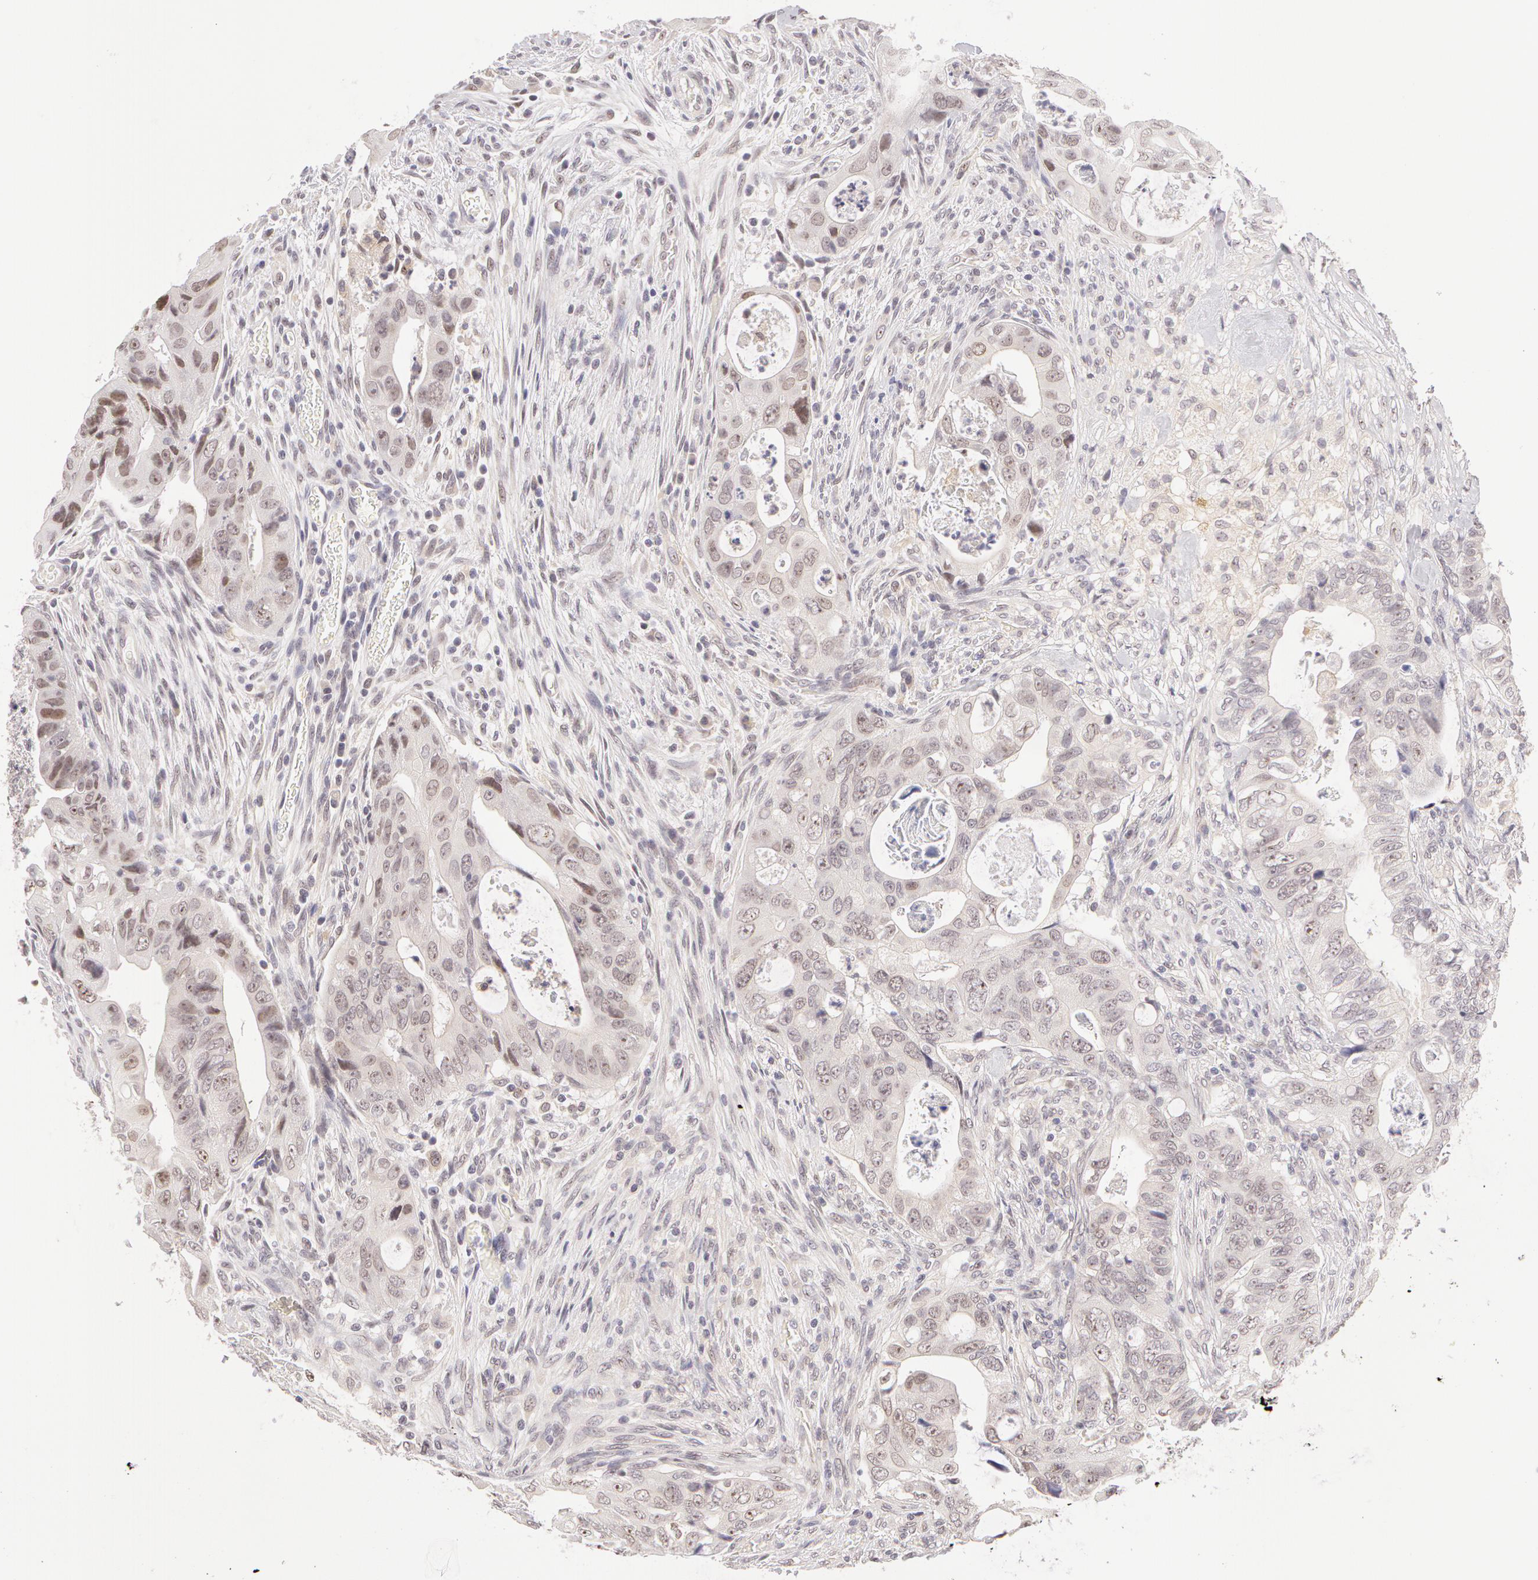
{"staining": {"intensity": "weak", "quantity": "<25%", "location": "nuclear"}, "tissue": "colorectal cancer", "cell_type": "Tumor cells", "image_type": "cancer", "snomed": [{"axis": "morphology", "description": "Adenocarcinoma, NOS"}, {"axis": "topography", "description": "Rectum"}], "caption": "This photomicrograph is of adenocarcinoma (colorectal) stained with immunohistochemistry to label a protein in brown with the nuclei are counter-stained blue. There is no positivity in tumor cells.", "gene": "ZNF597", "patient": {"sex": "female", "age": 57}}